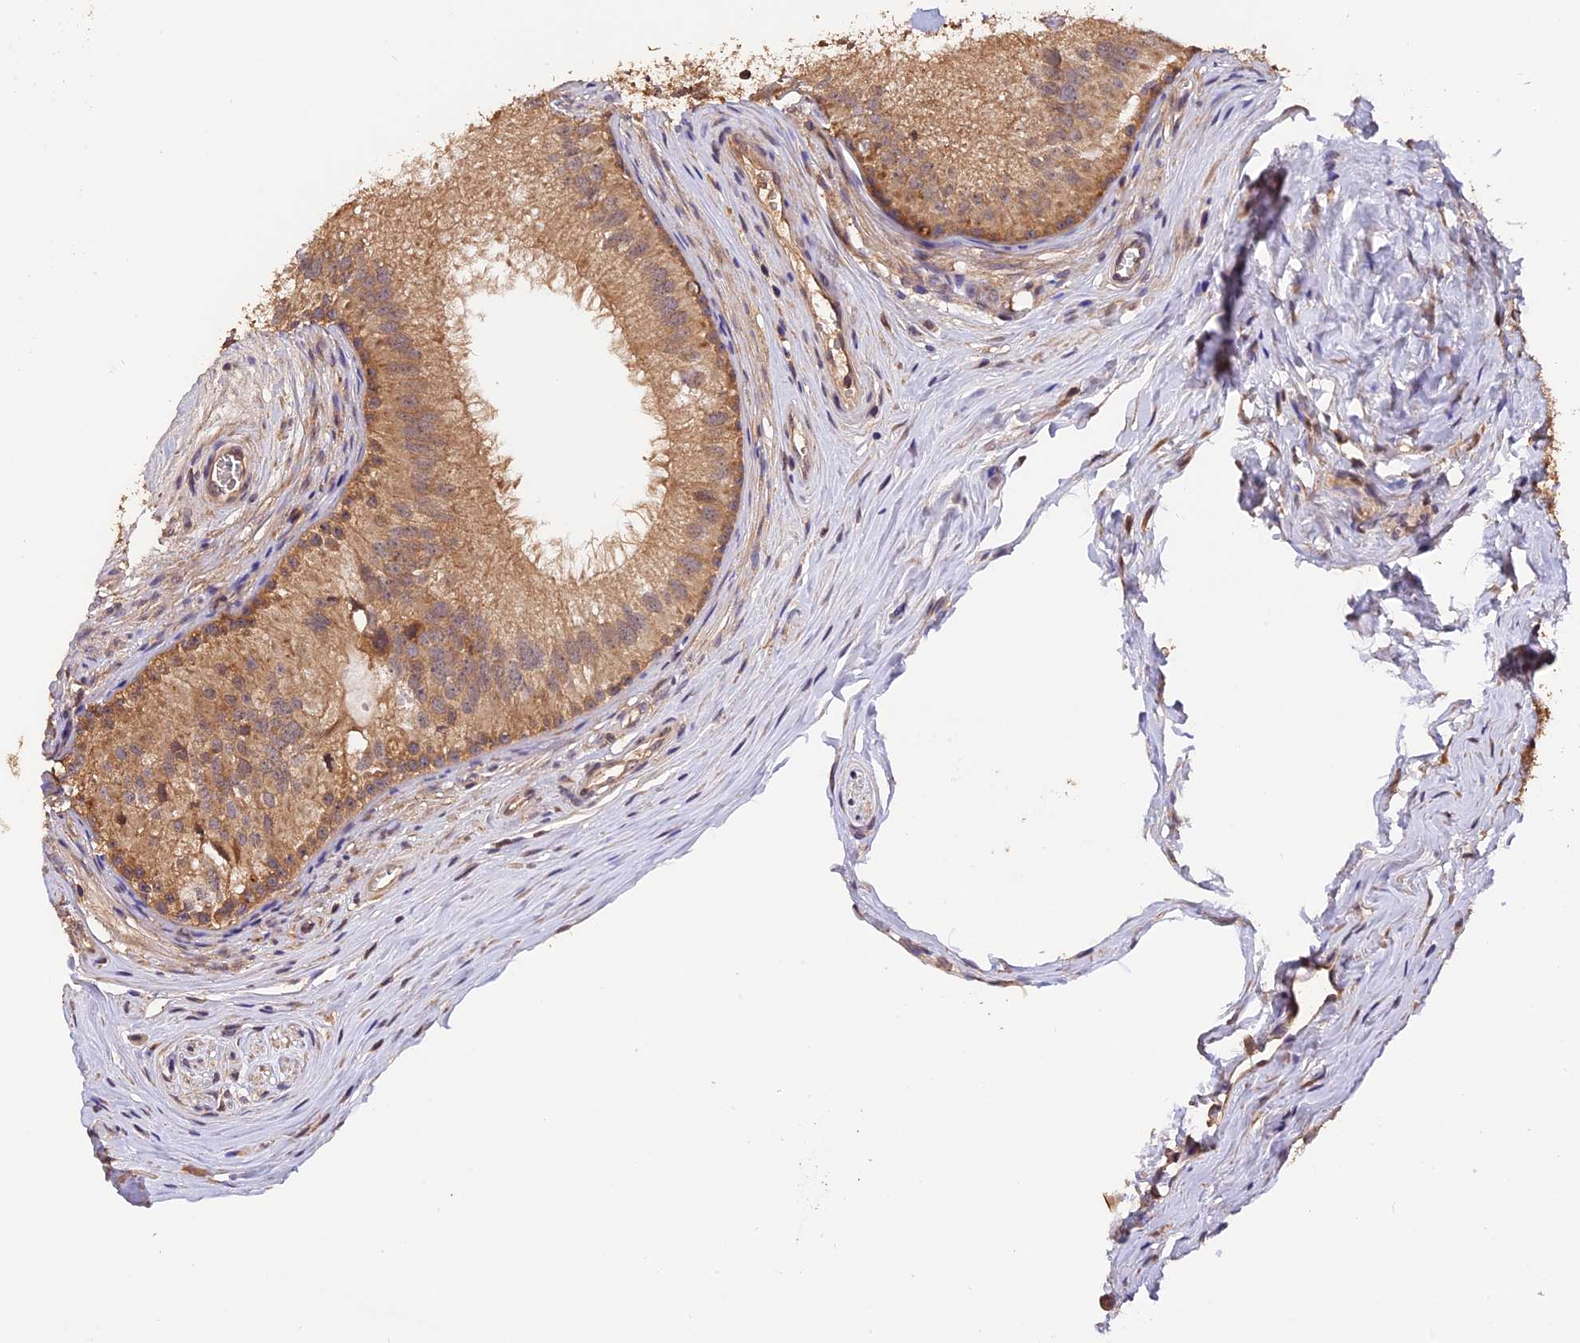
{"staining": {"intensity": "moderate", "quantity": ">75%", "location": "cytoplasmic/membranous"}, "tissue": "epididymis", "cell_type": "Glandular cells", "image_type": "normal", "snomed": [{"axis": "morphology", "description": "Normal tissue, NOS"}, {"axis": "topography", "description": "Epididymis"}], "caption": "Moderate cytoplasmic/membranous staining is appreciated in approximately >75% of glandular cells in benign epididymis.", "gene": "TRMT1", "patient": {"sex": "male", "age": 33}}